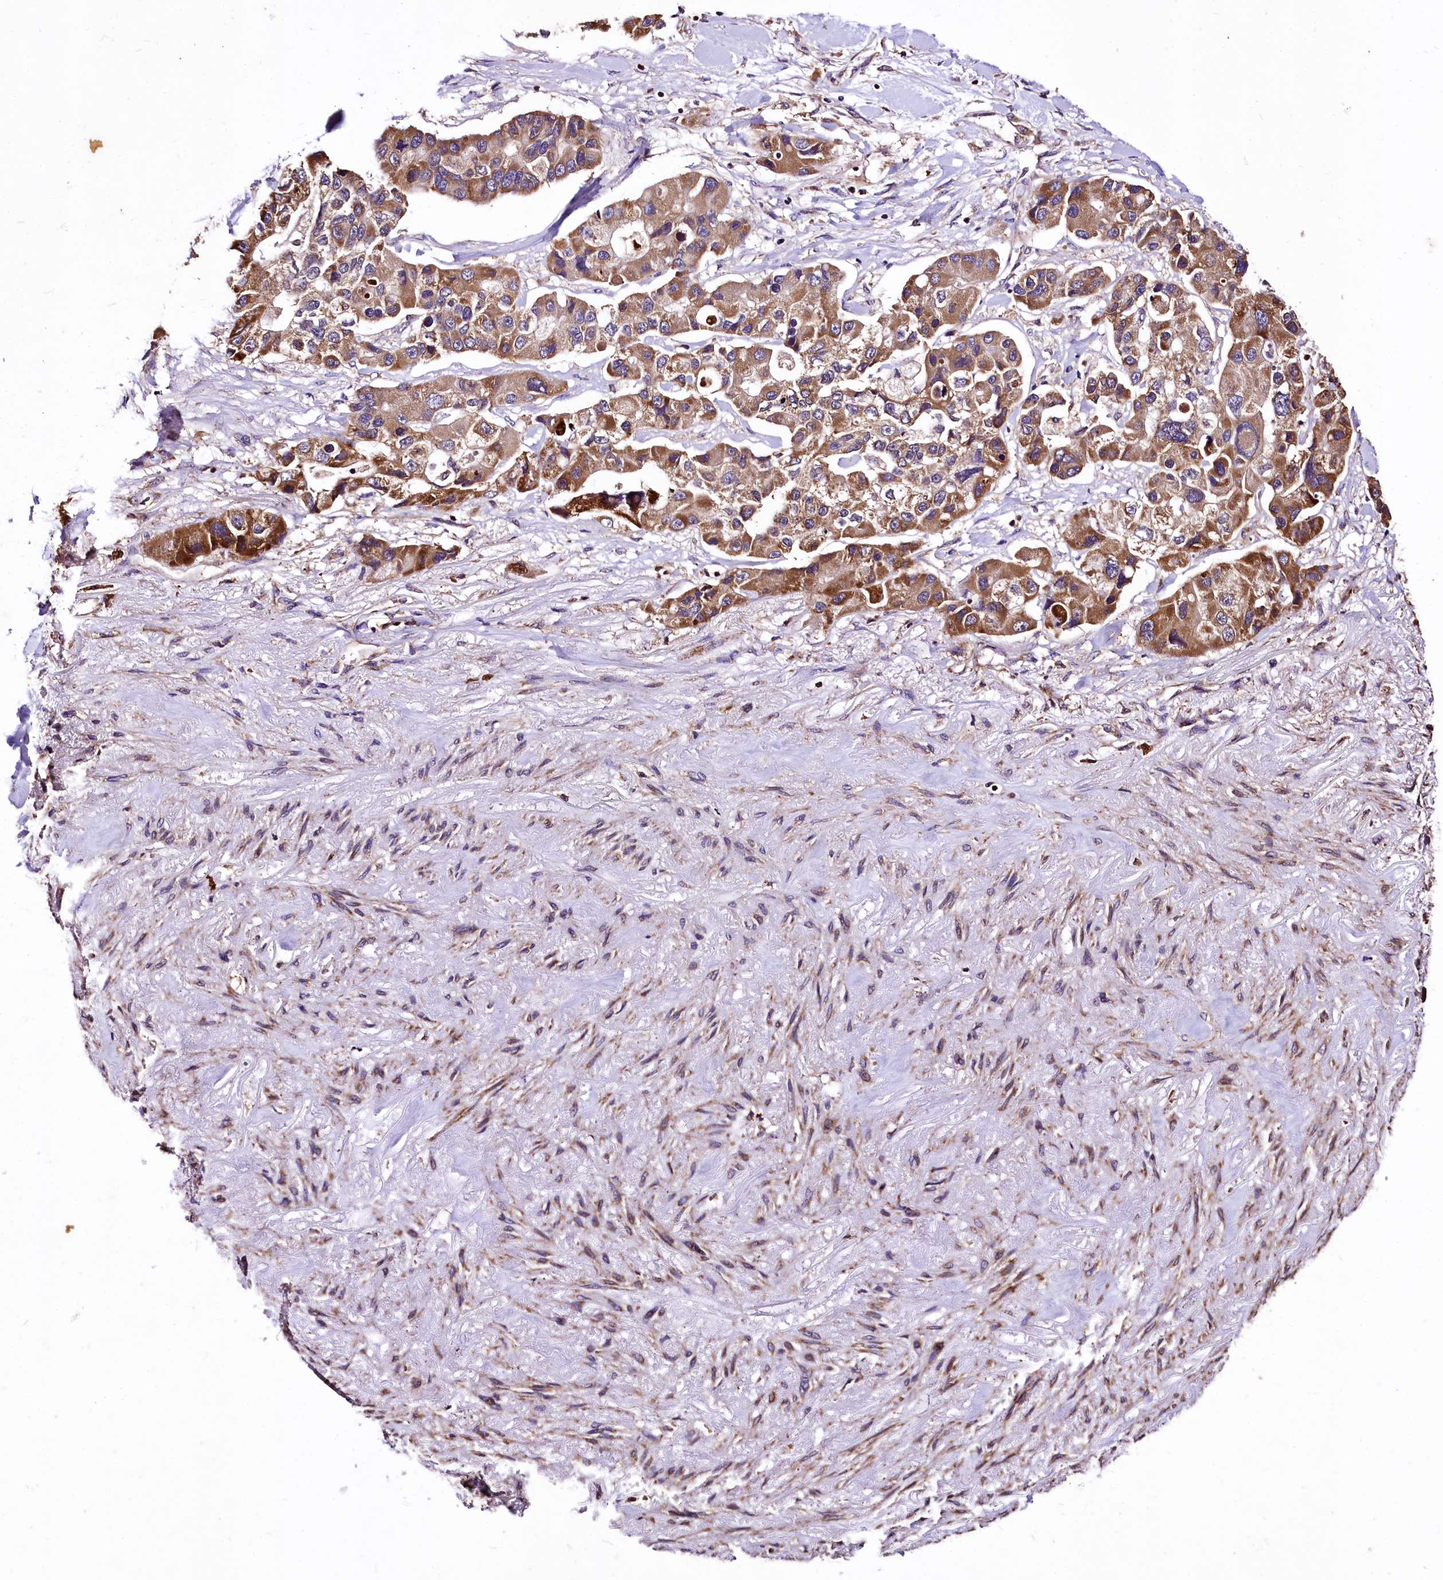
{"staining": {"intensity": "strong", "quantity": ">75%", "location": "cytoplasmic/membranous"}, "tissue": "lung cancer", "cell_type": "Tumor cells", "image_type": "cancer", "snomed": [{"axis": "morphology", "description": "Adenocarcinoma, NOS"}, {"axis": "topography", "description": "Lung"}], "caption": "Tumor cells demonstrate strong cytoplasmic/membranous staining in approximately >75% of cells in lung cancer. (IHC, brightfield microscopy, high magnification).", "gene": "LRSAM1", "patient": {"sex": "female", "age": 54}}